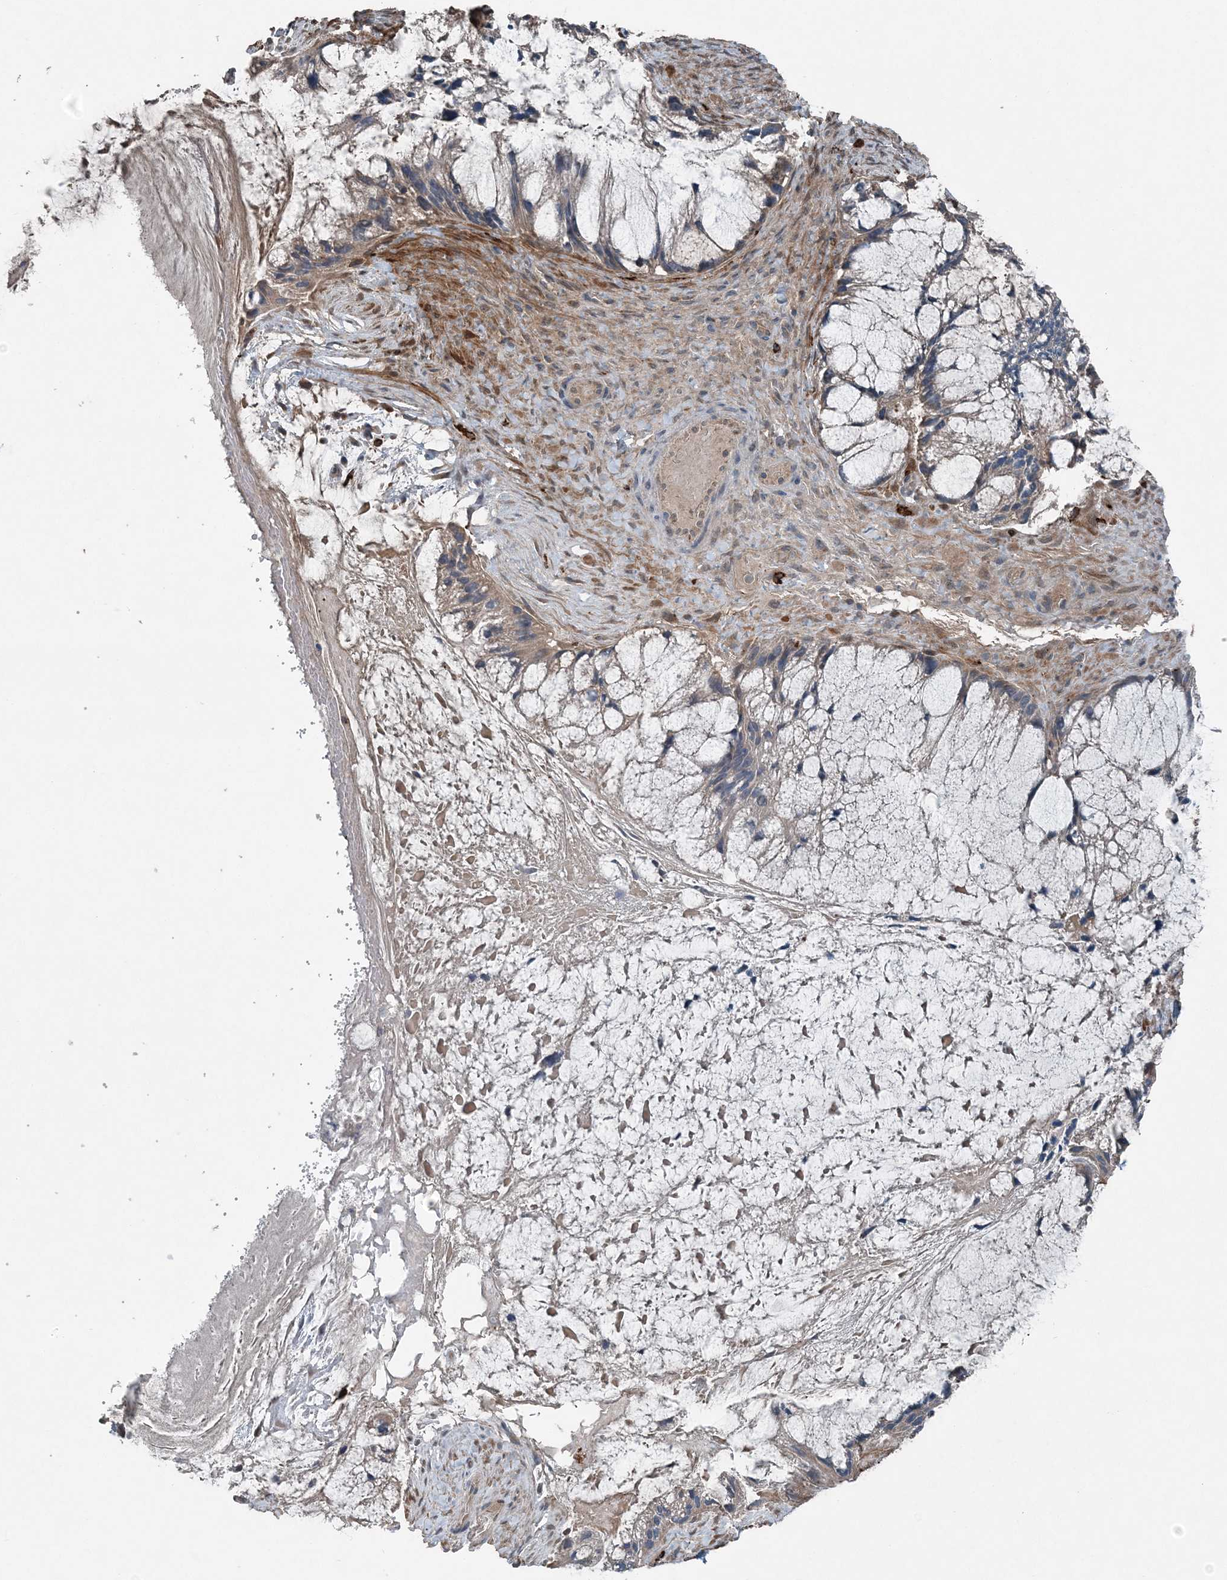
{"staining": {"intensity": "weak", "quantity": ">75%", "location": "cytoplasmic/membranous"}, "tissue": "ovarian cancer", "cell_type": "Tumor cells", "image_type": "cancer", "snomed": [{"axis": "morphology", "description": "Cystadenocarcinoma, mucinous, NOS"}, {"axis": "topography", "description": "Ovary"}], "caption": "About >75% of tumor cells in mucinous cystadenocarcinoma (ovarian) display weak cytoplasmic/membranous protein staining as visualized by brown immunohistochemical staining.", "gene": "KY", "patient": {"sex": "female", "age": 37}}